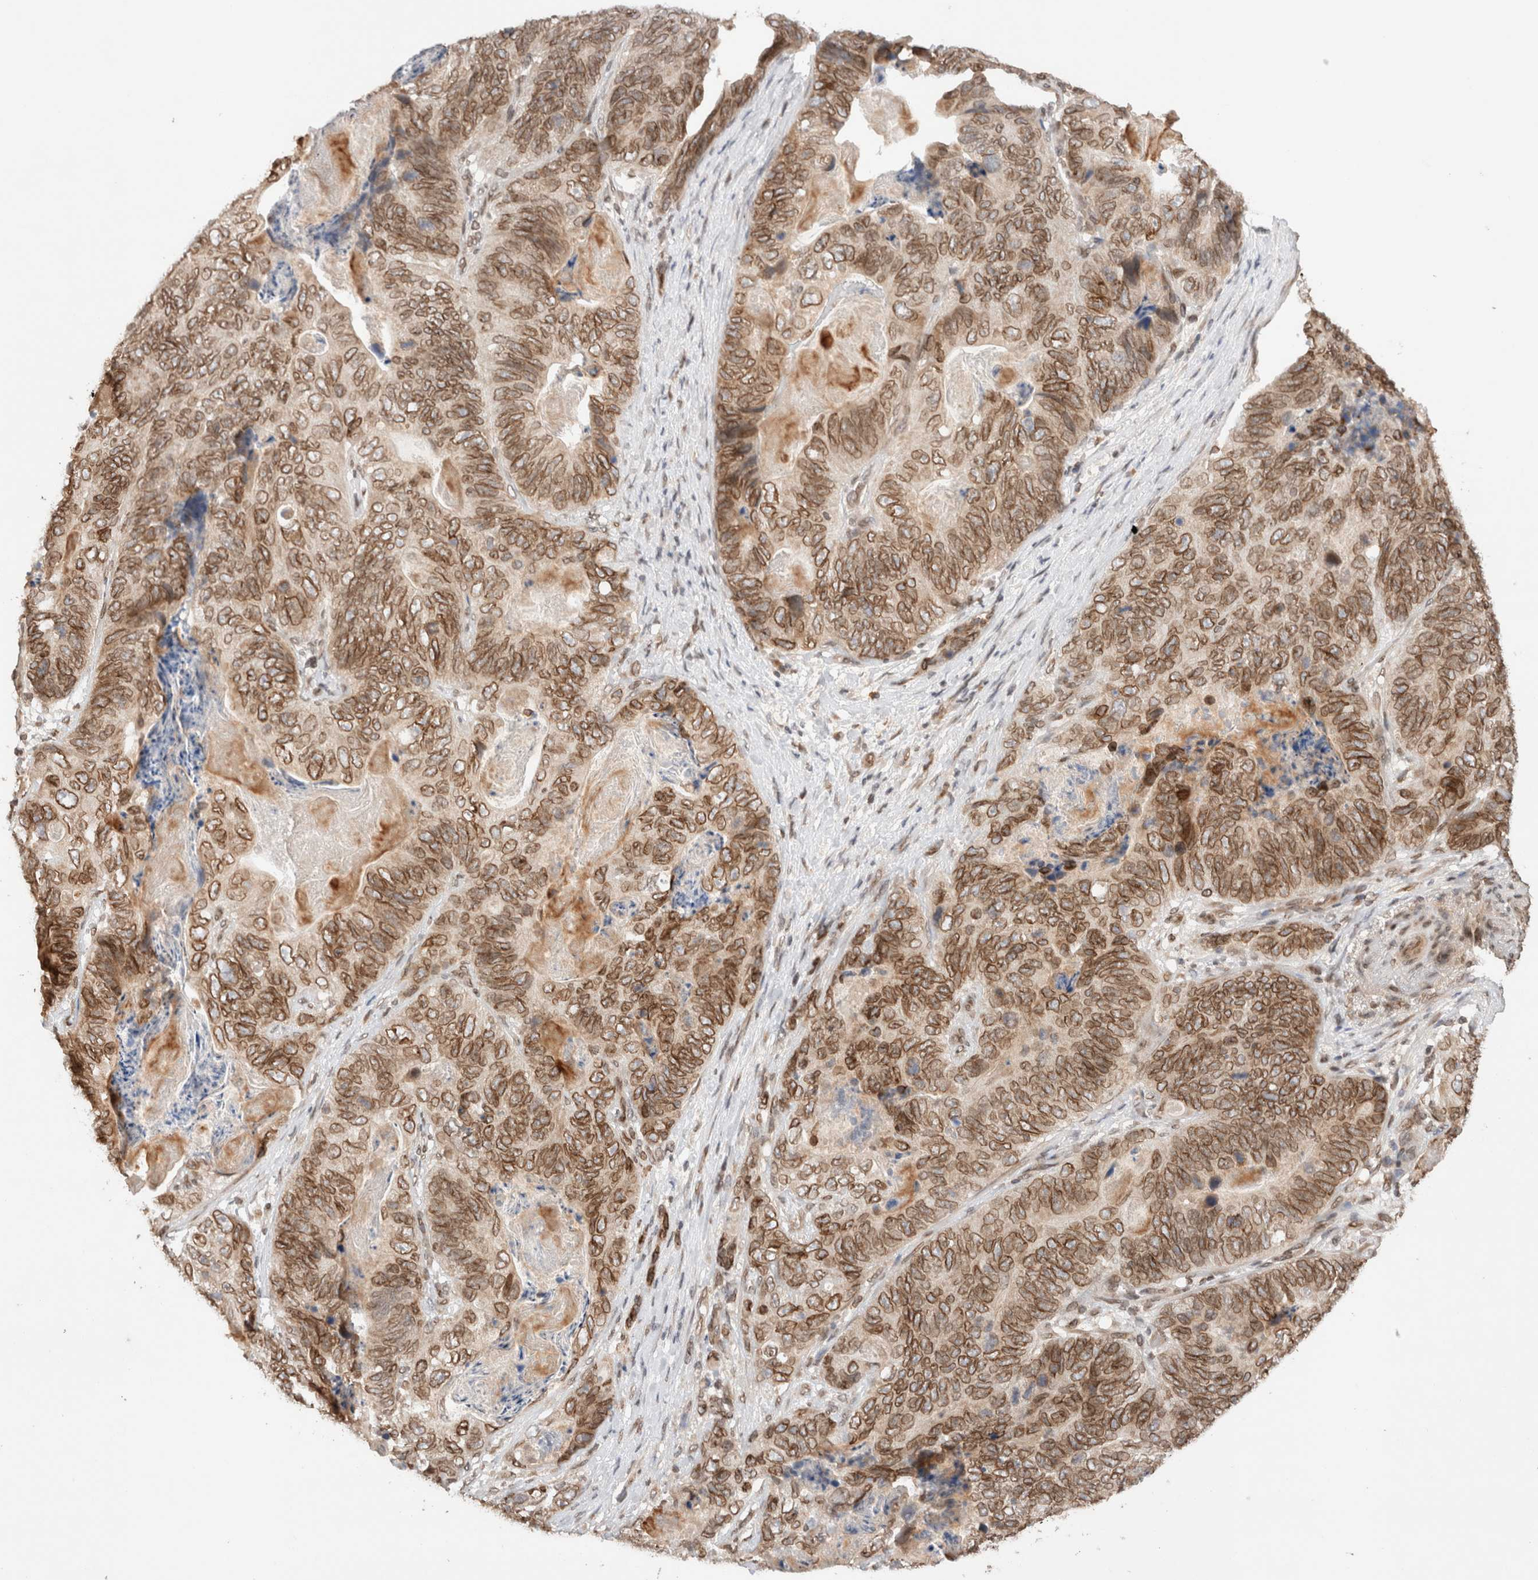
{"staining": {"intensity": "moderate", "quantity": ">75%", "location": "cytoplasmic/membranous,nuclear"}, "tissue": "stomach cancer", "cell_type": "Tumor cells", "image_type": "cancer", "snomed": [{"axis": "morphology", "description": "Normal tissue, NOS"}, {"axis": "morphology", "description": "Adenocarcinoma, NOS"}, {"axis": "topography", "description": "Stomach"}], "caption": "The micrograph exhibits a brown stain indicating the presence of a protein in the cytoplasmic/membranous and nuclear of tumor cells in stomach adenocarcinoma.", "gene": "TPR", "patient": {"sex": "female", "age": 89}}